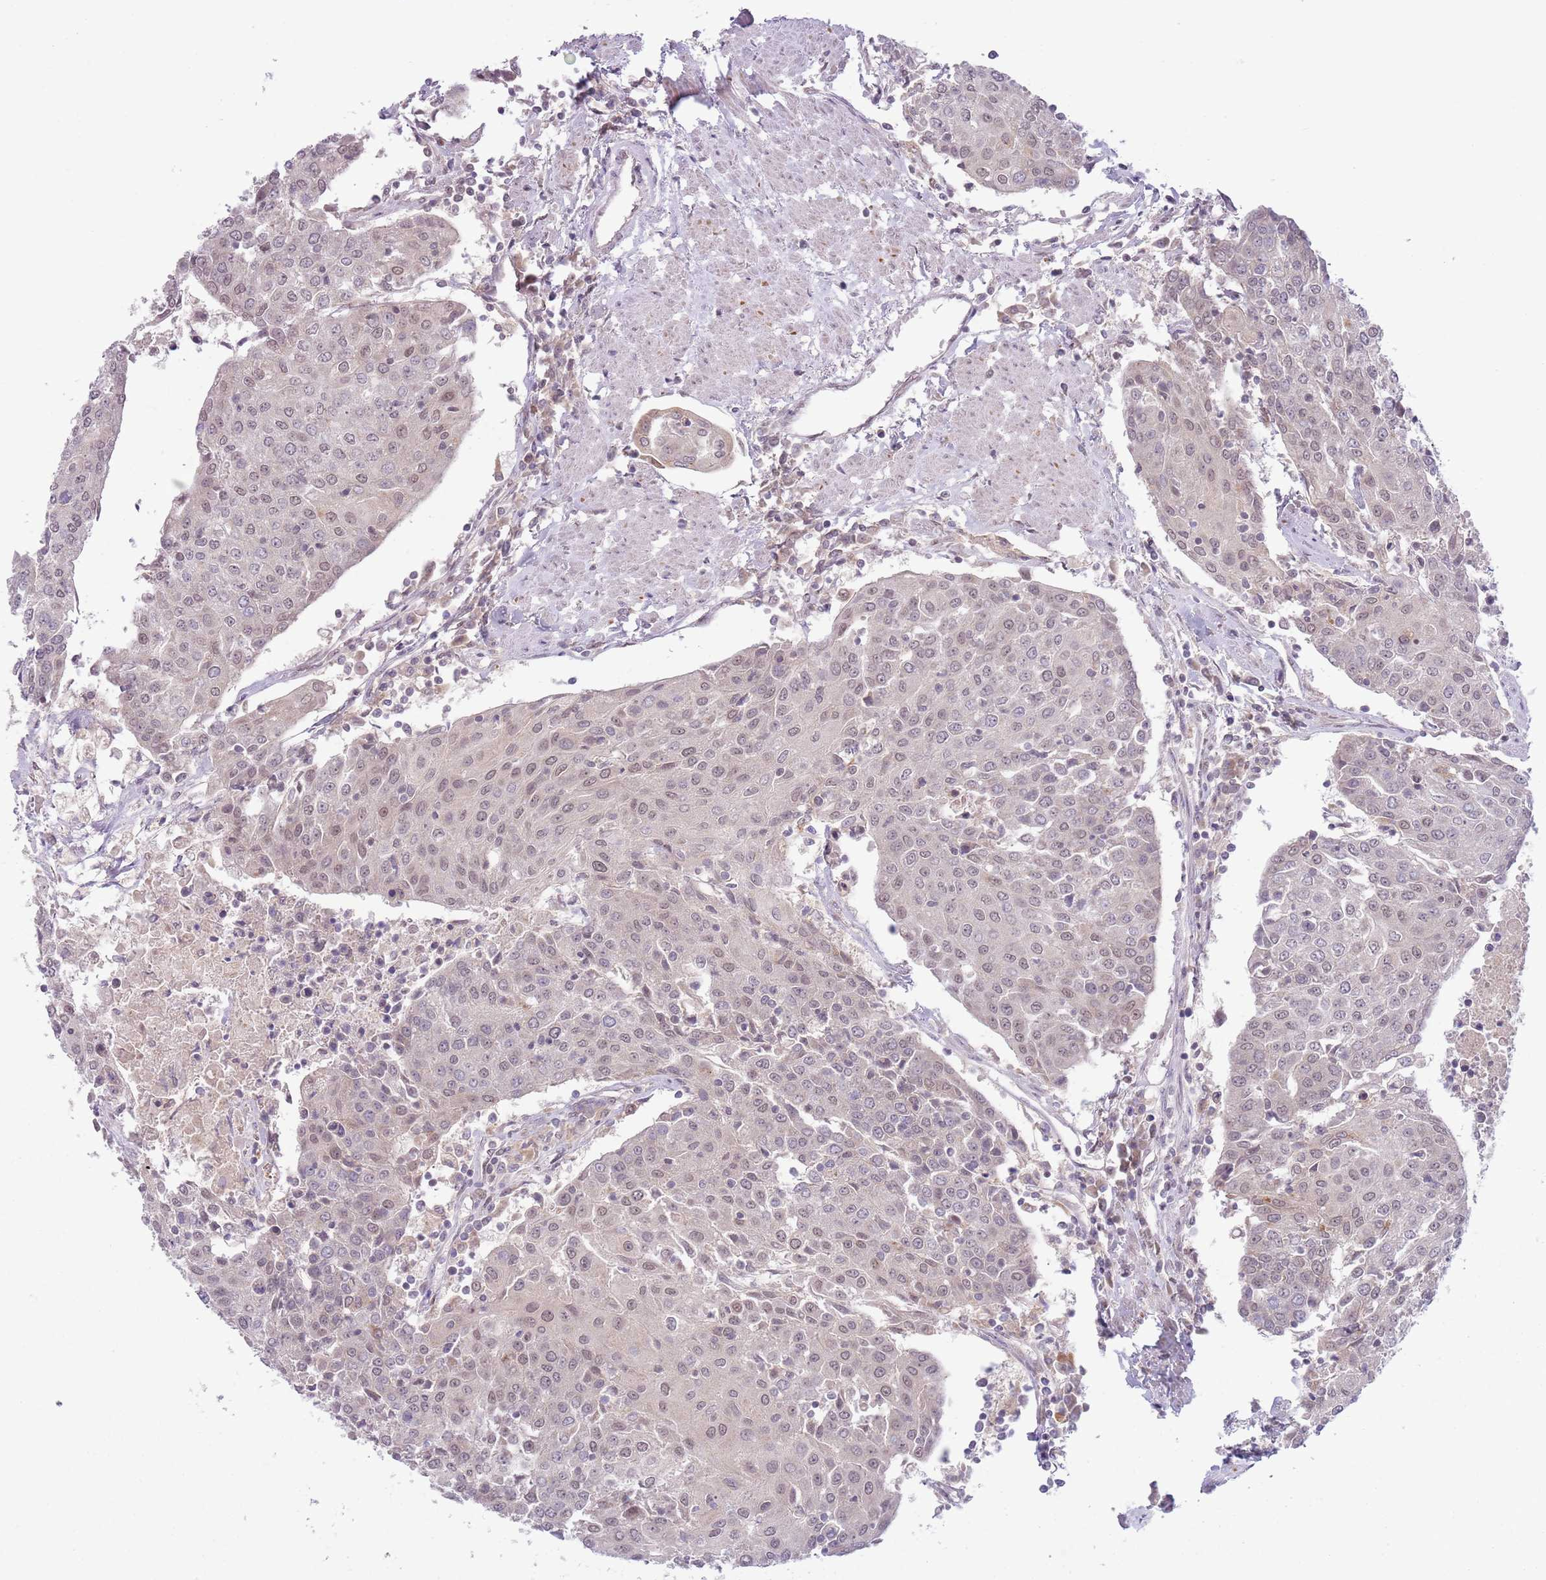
{"staining": {"intensity": "weak", "quantity": "<25%", "location": "nuclear"}, "tissue": "urothelial cancer", "cell_type": "Tumor cells", "image_type": "cancer", "snomed": [{"axis": "morphology", "description": "Urothelial carcinoma, High grade"}, {"axis": "topography", "description": "Urinary bladder"}], "caption": "Human urothelial cancer stained for a protein using IHC demonstrates no staining in tumor cells.", "gene": "TM2D1", "patient": {"sex": "female", "age": 85}}